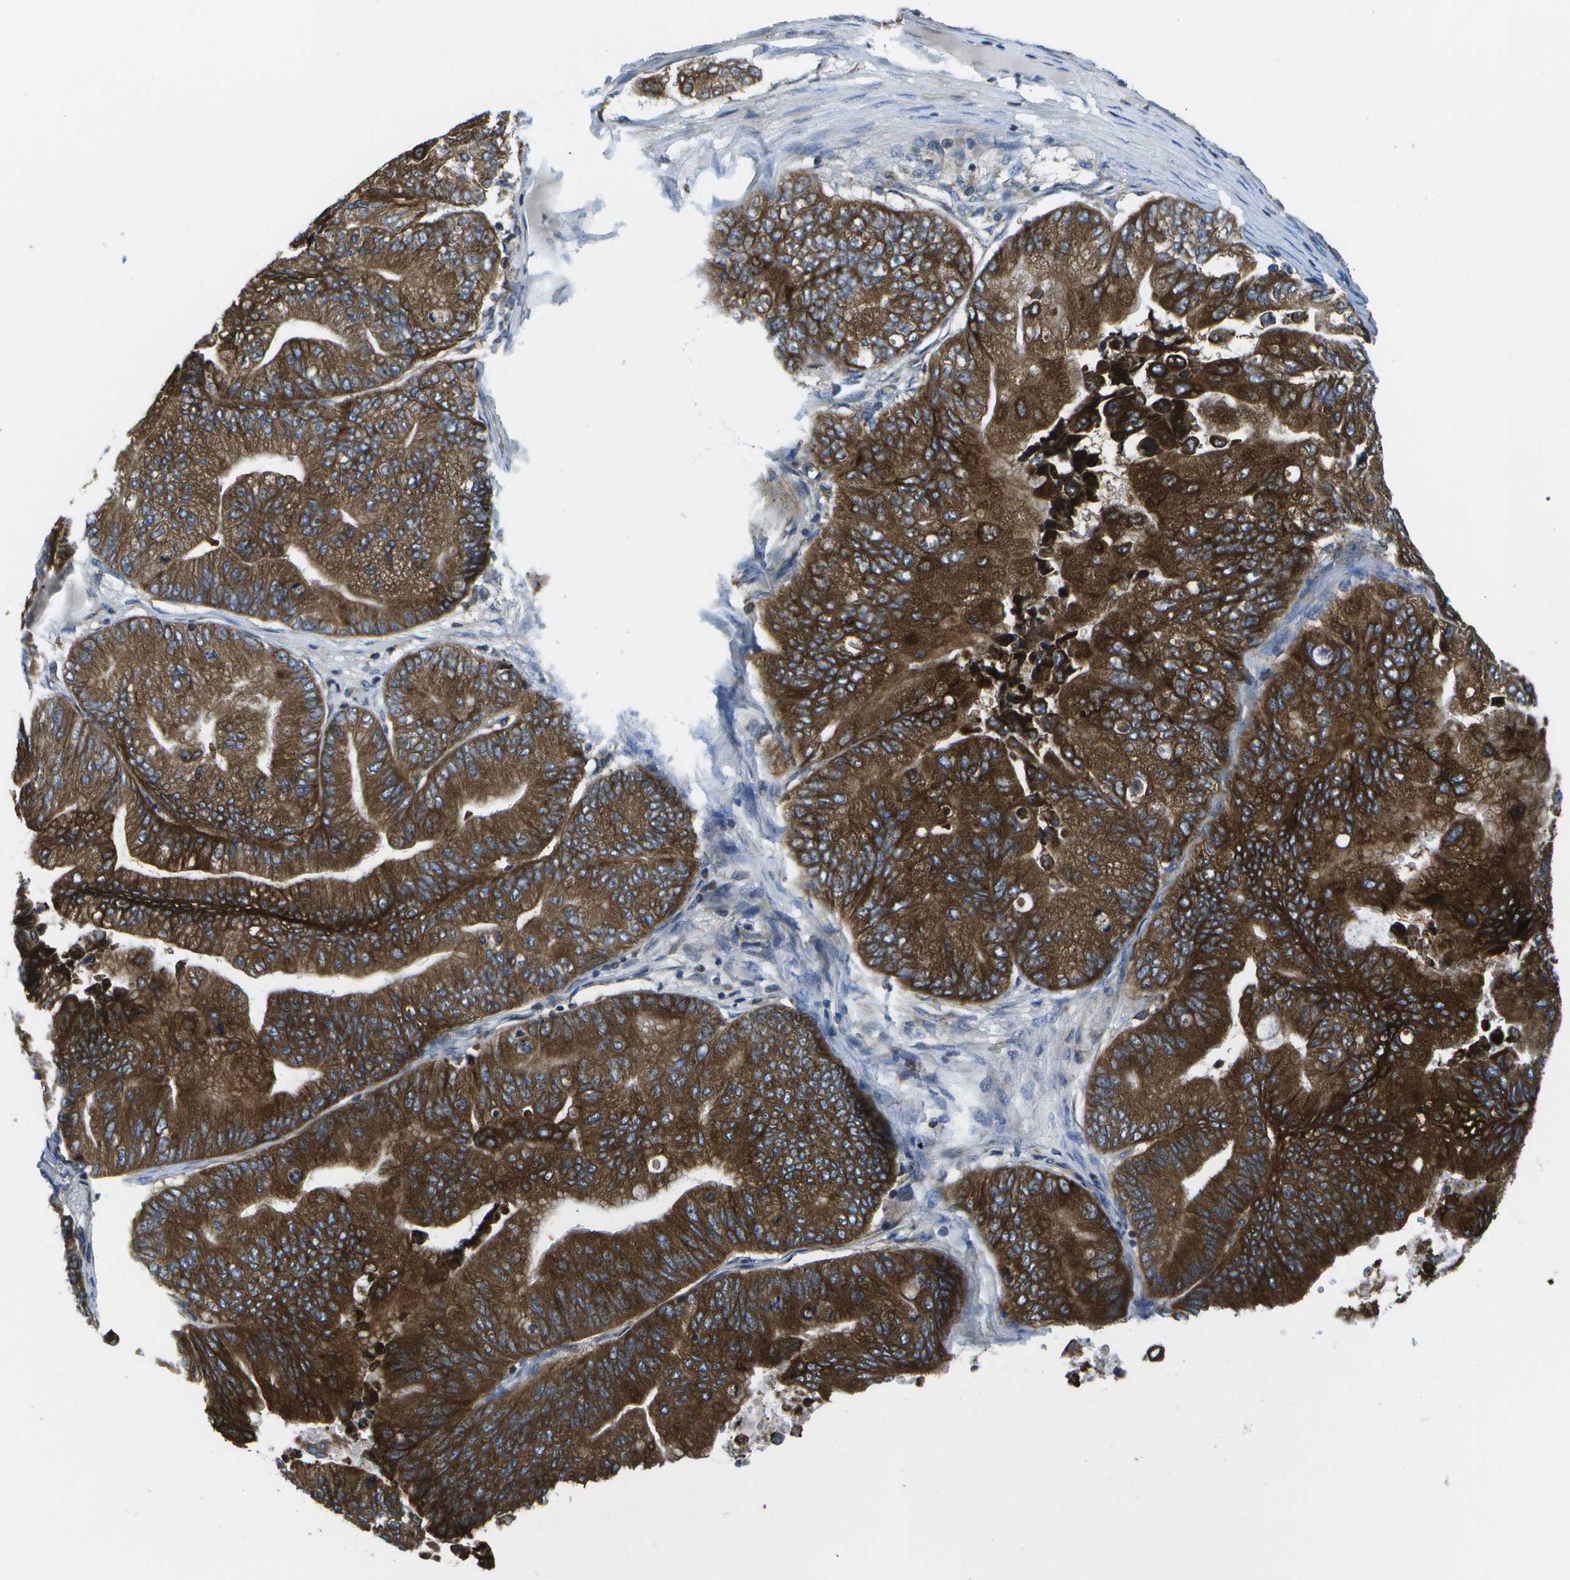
{"staining": {"intensity": "strong", "quantity": ">75%", "location": "cytoplasmic/membranous"}, "tissue": "ovarian cancer", "cell_type": "Tumor cells", "image_type": "cancer", "snomed": [{"axis": "morphology", "description": "Cystadenocarcinoma, mucinous, NOS"}, {"axis": "topography", "description": "Ovary"}], "caption": "This is a histology image of immunohistochemistry staining of mucinous cystadenocarcinoma (ovarian), which shows strong expression in the cytoplasmic/membranous of tumor cells.", "gene": "GDF5", "patient": {"sex": "female", "age": 61}}